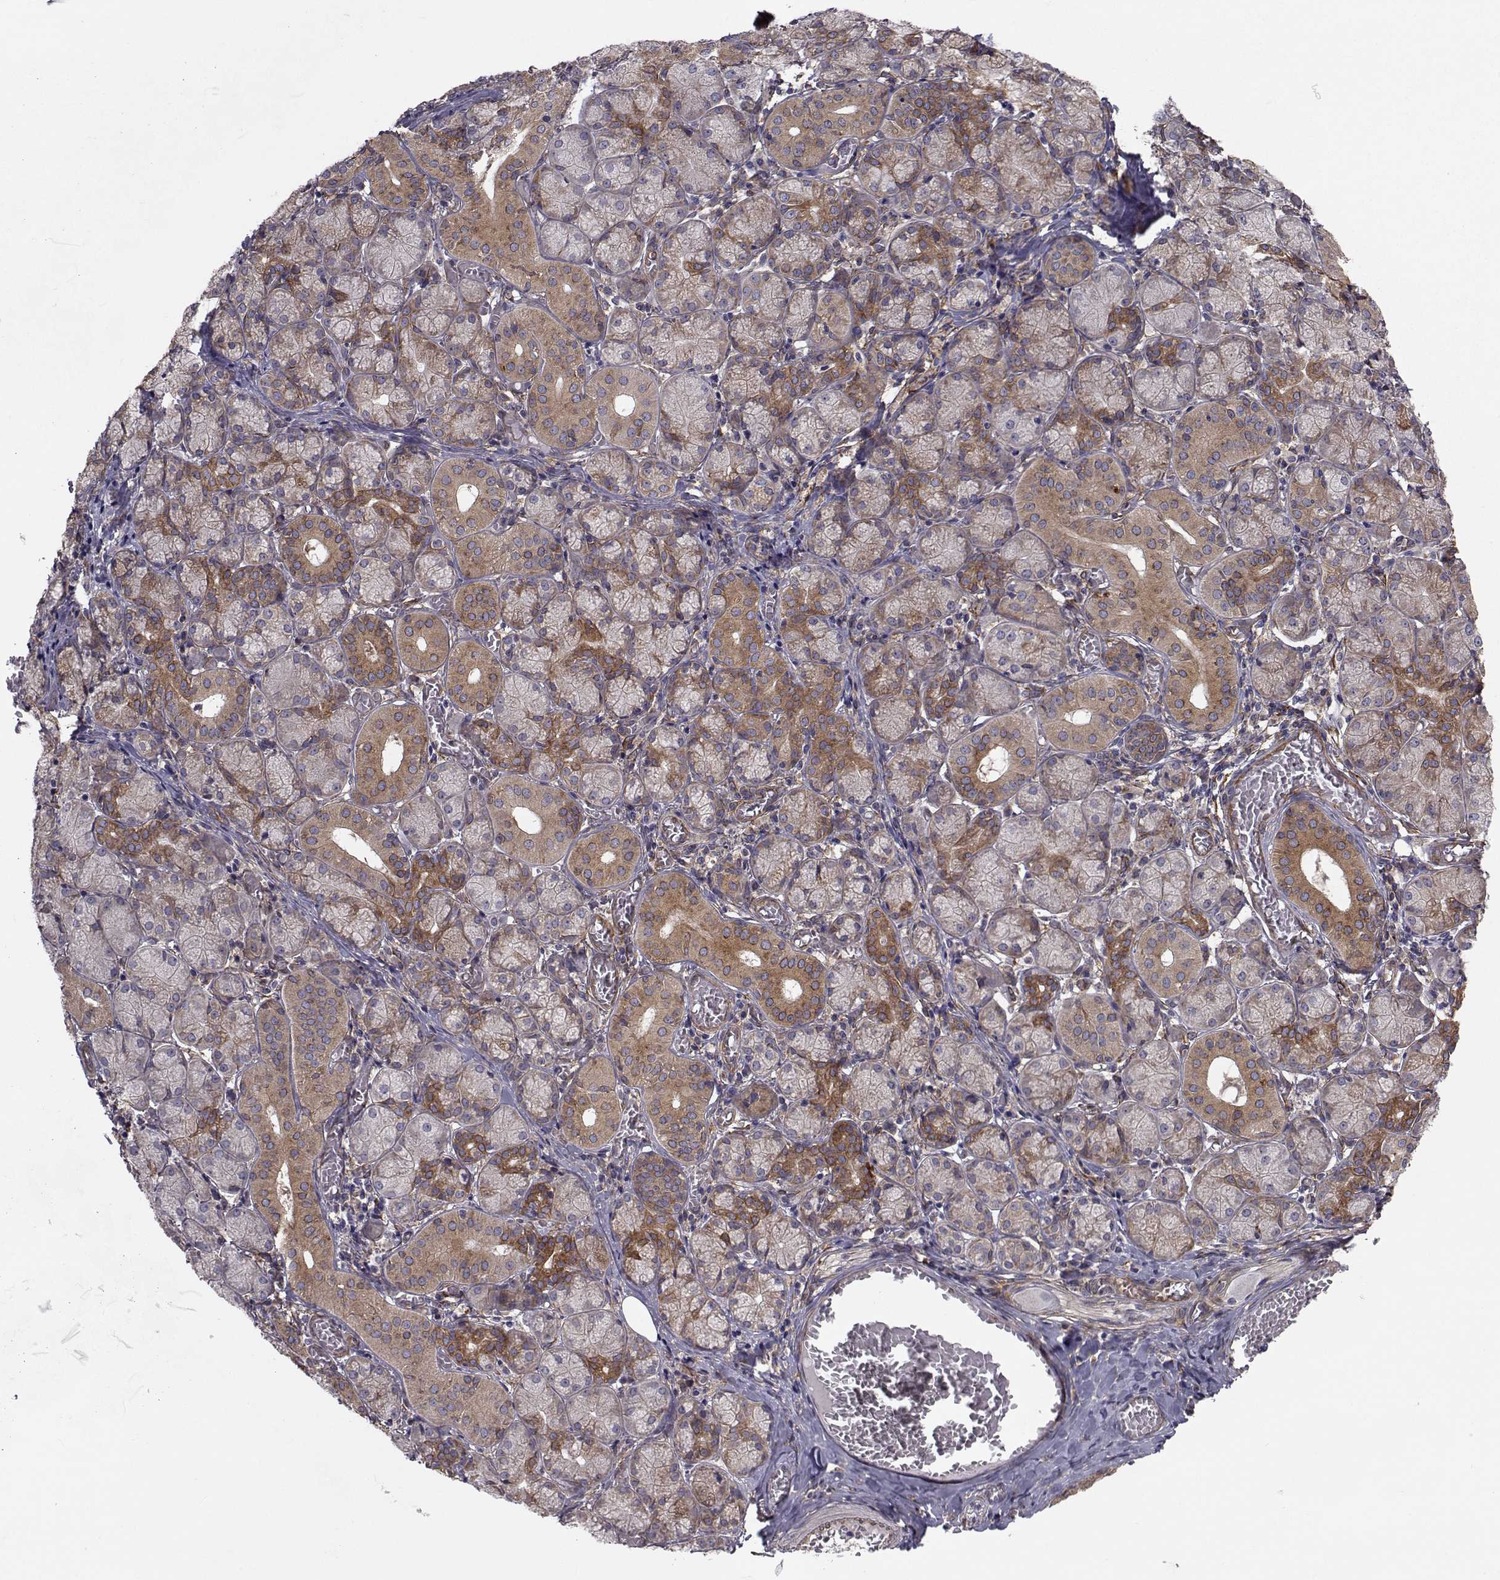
{"staining": {"intensity": "moderate", "quantity": "25%-75%", "location": "cytoplasmic/membranous"}, "tissue": "salivary gland", "cell_type": "Glandular cells", "image_type": "normal", "snomed": [{"axis": "morphology", "description": "Normal tissue, NOS"}, {"axis": "topography", "description": "Salivary gland"}, {"axis": "topography", "description": "Peripheral nerve tissue"}], "caption": "Protein analysis of normal salivary gland exhibits moderate cytoplasmic/membranous staining in approximately 25%-75% of glandular cells. The staining was performed using DAB, with brown indicating positive protein expression. Nuclei are stained blue with hematoxylin.", "gene": "TRIP10", "patient": {"sex": "female", "age": 24}}